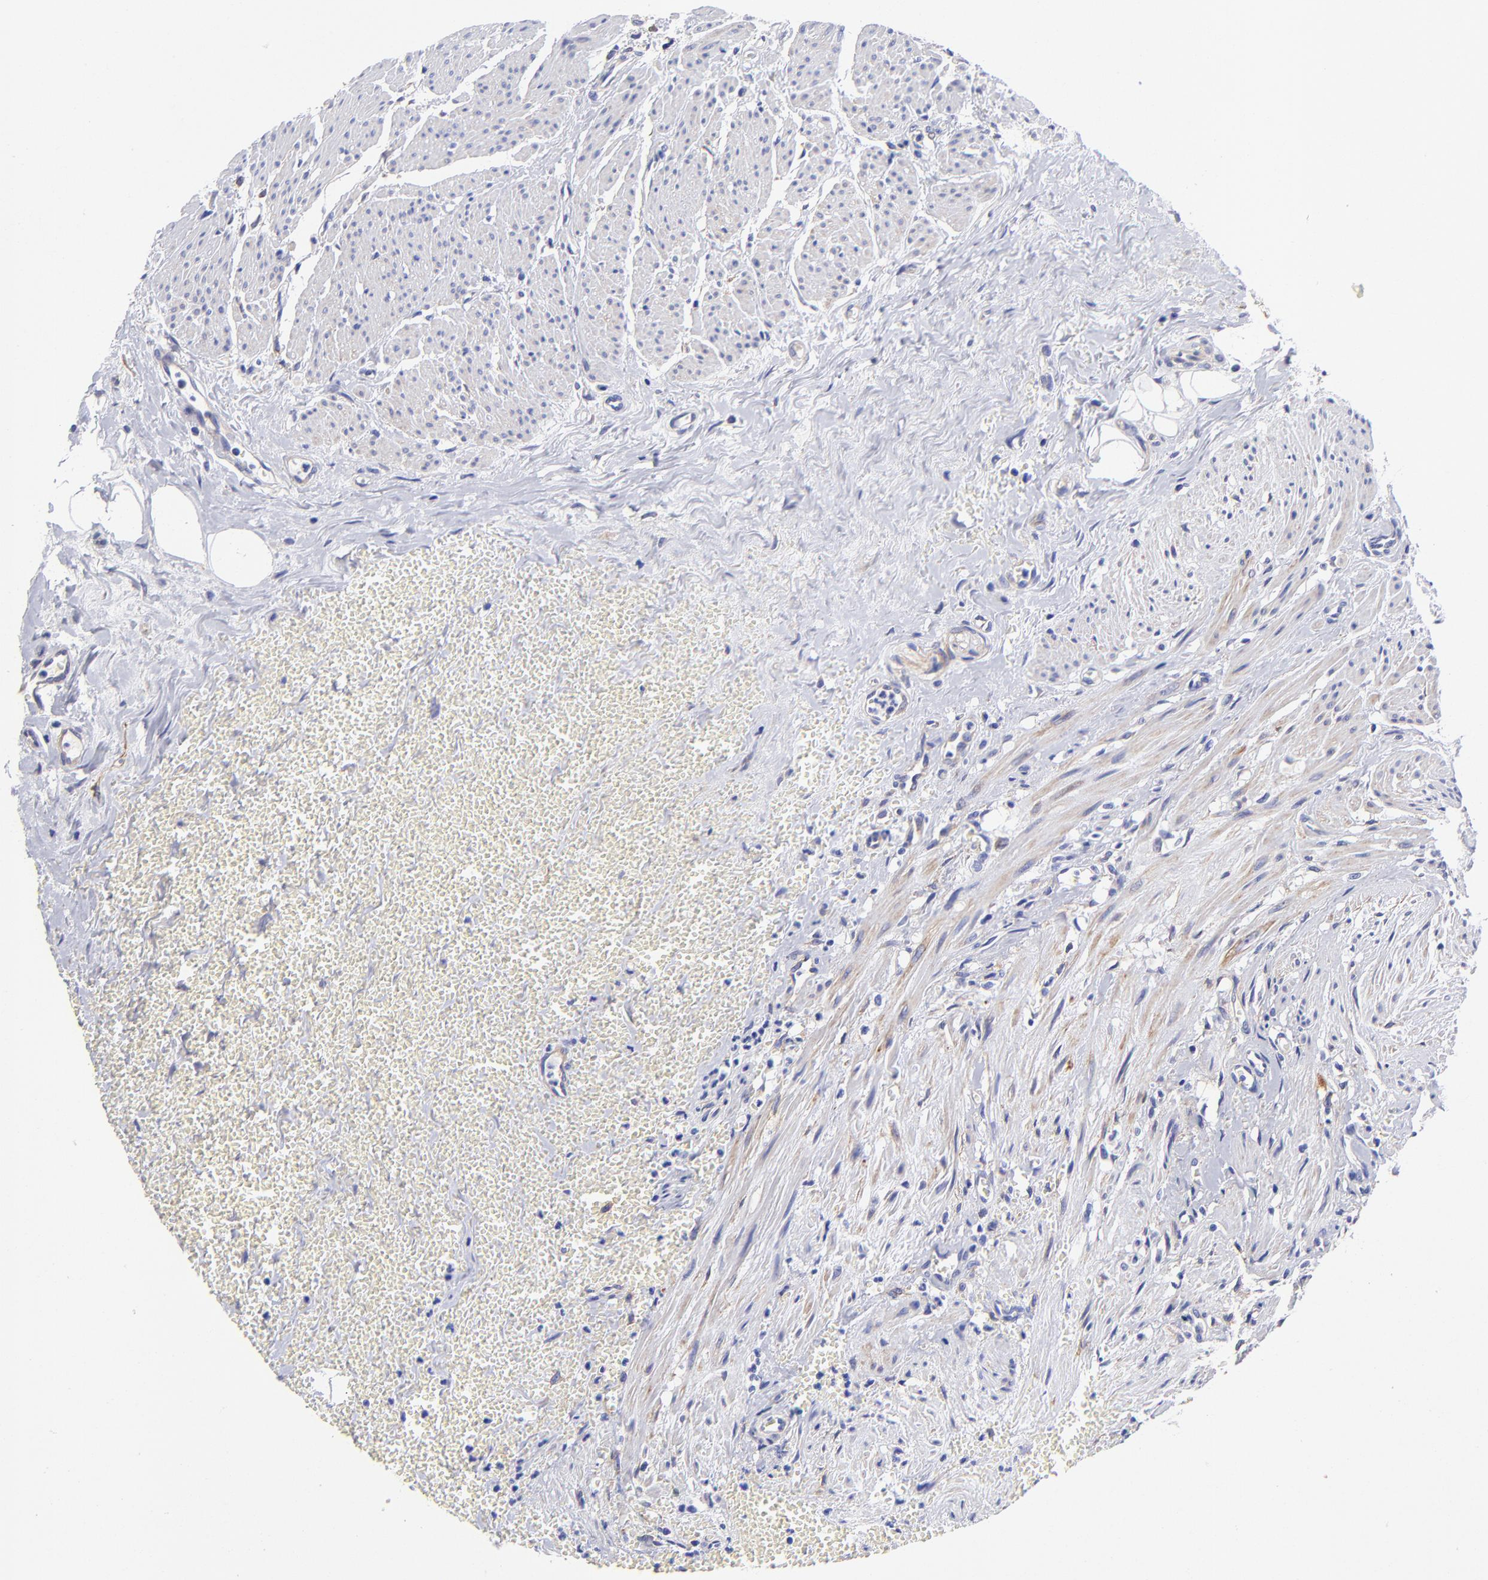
{"staining": {"intensity": "moderate", "quantity": "<25%", "location": "cytoplasmic/membranous"}, "tissue": "urothelial cancer", "cell_type": "Tumor cells", "image_type": "cancer", "snomed": [{"axis": "morphology", "description": "Urothelial carcinoma, High grade"}, {"axis": "topography", "description": "Urinary bladder"}], "caption": "High-magnification brightfield microscopy of high-grade urothelial carcinoma stained with DAB (brown) and counterstained with hematoxylin (blue). tumor cells exhibit moderate cytoplasmic/membranous positivity is identified in approximately<25% of cells. The staining was performed using DAB to visualize the protein expression in brown, while the nuclei were stained in blue with hematoxylin (Magnification: 20x).", "gene": "PPFIBP1", "patient": {"sex": "male", "age": 73}}